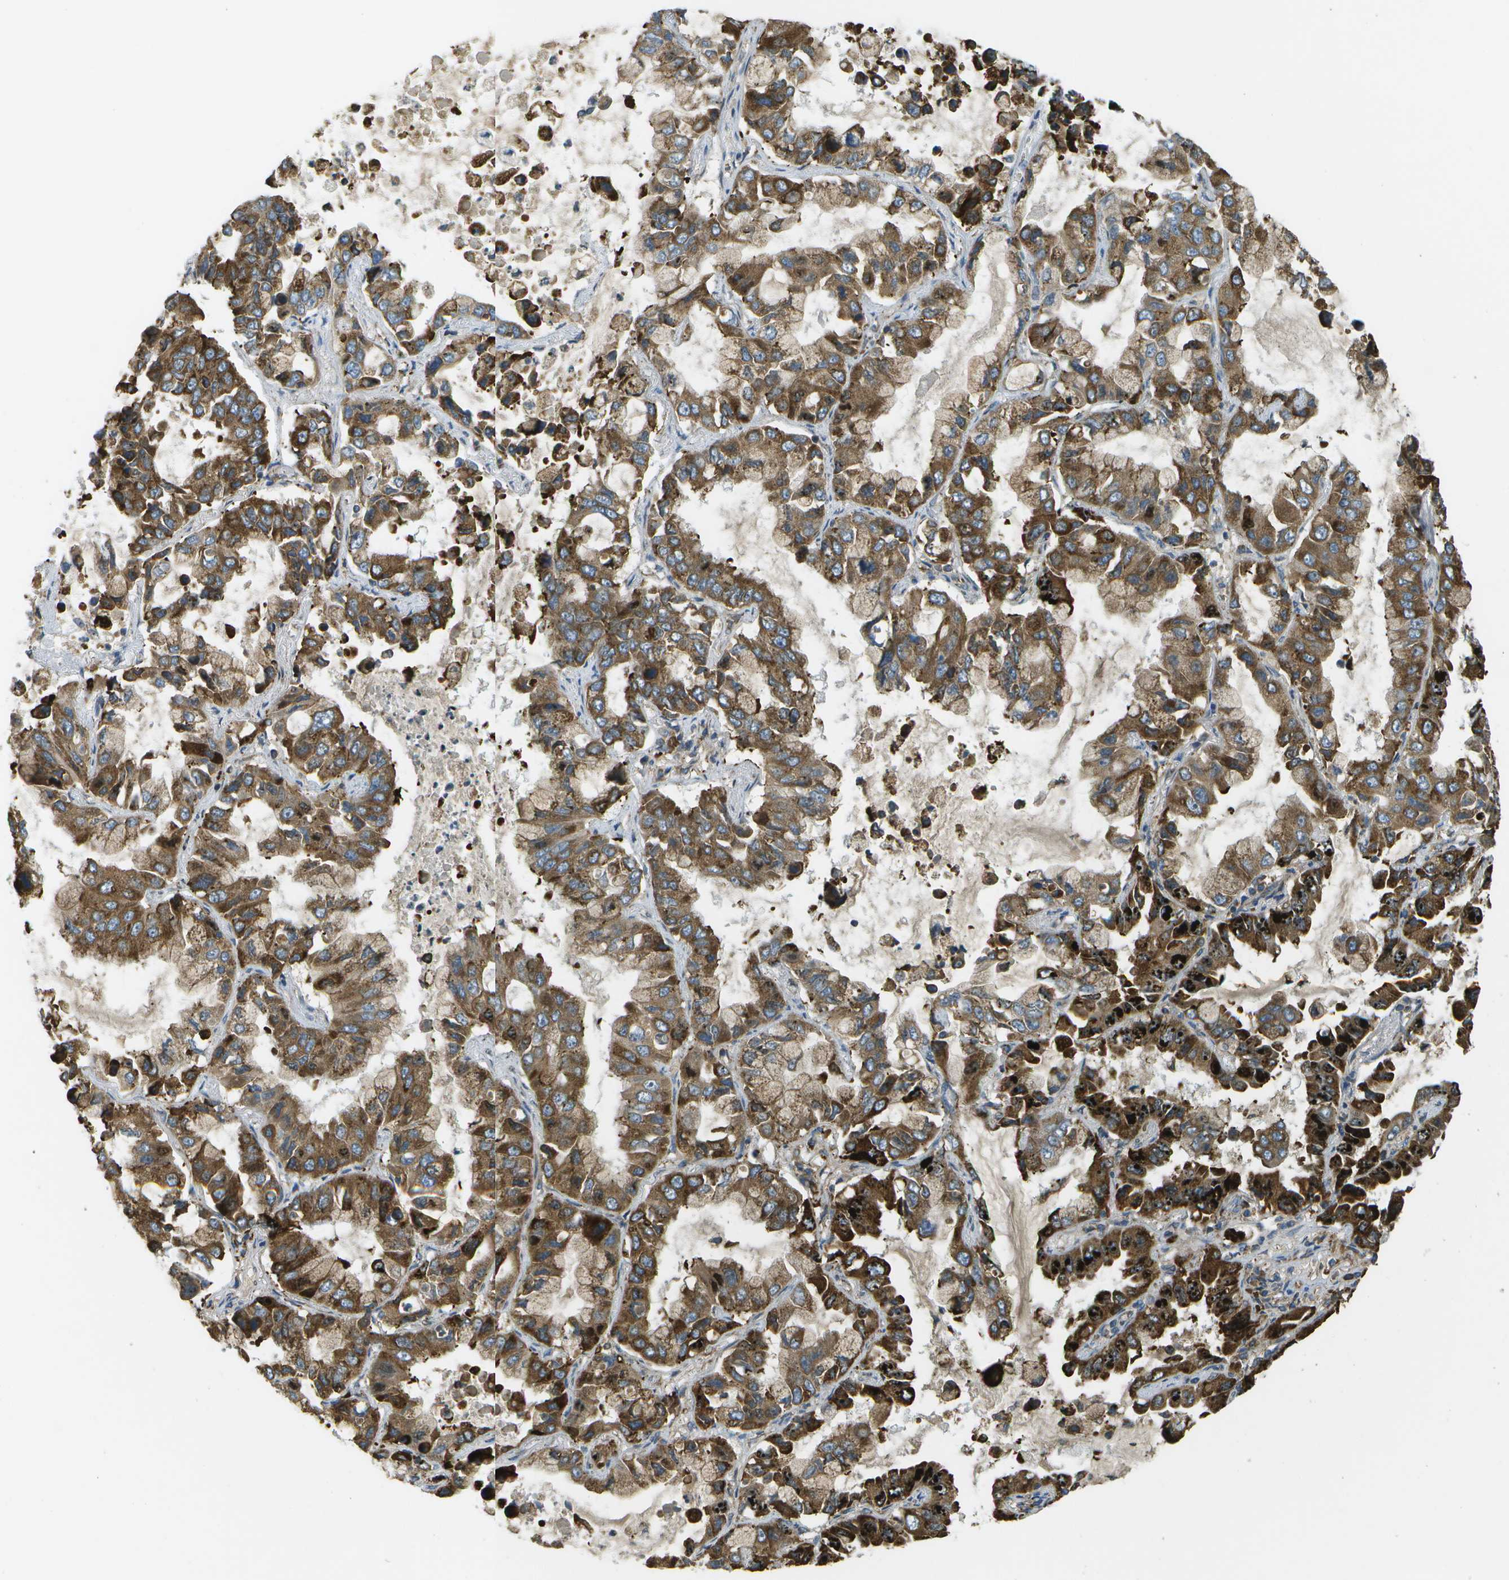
{"staining": {"intensity": "strong", "quantity": ">75%", "location": "cytoplasmic/membranous"}, "tissue": "lung cancer", "cell_type": "Tumor cells", "image_type": "cancer", "snomed": [{"axis": "morphology", "description": "Adenocarcinoma, NOS"}, {"axis": "topography", "description": "Lung"}], "caption": "Protein staining demonstrates strong cytoplasmic/membranous expression in about >75% of tumor cells in lung cancer (adenocarcinoma). (DAB (3,3'-diaminobenzidine) = brown stain, brightfield microscopy at high magnification).", "gene": "USP30", "patient": {"sex": "male", "age": 64}}